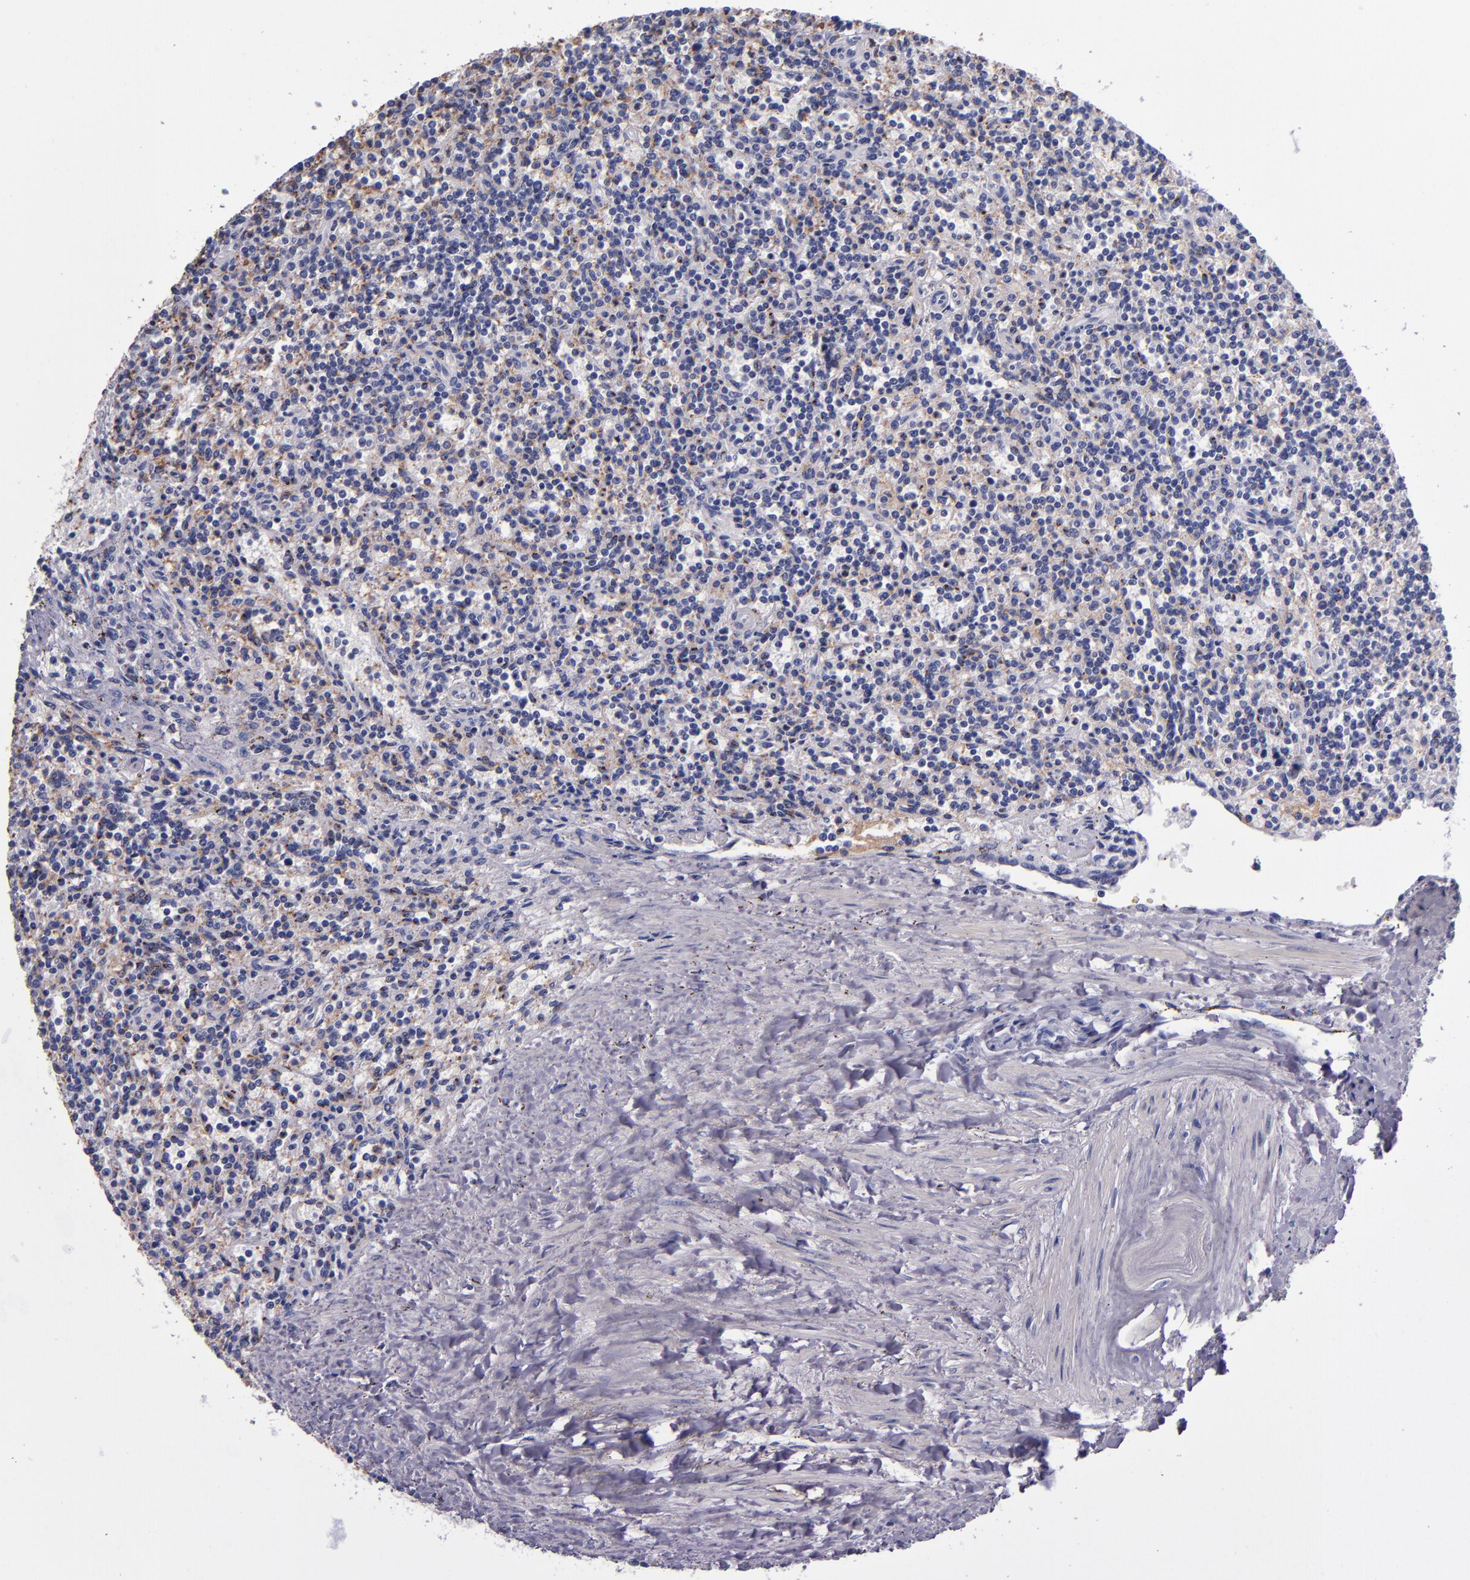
{"staining": {"intensity": "weak", "quantity": "25%-75%", "location": "cytoplasmic/membranous"}, "tissue": "lymphoma", "cell_type": "Tumor cells", "image_type": "cancer", "snomed": [{"axis": "morphology", "description": "Malignant lymphoma, non-Hodgkin's type, Low grade"}, {"axis": "topography", "description": "Spleen"}], "caption": "The immunohistochemical stain shows weak cytoplasmic/membranous staining in tumor cells of lymphoma tissue.", "gene": "RAB41", "patient": {"sex": "male", "age": 73}}